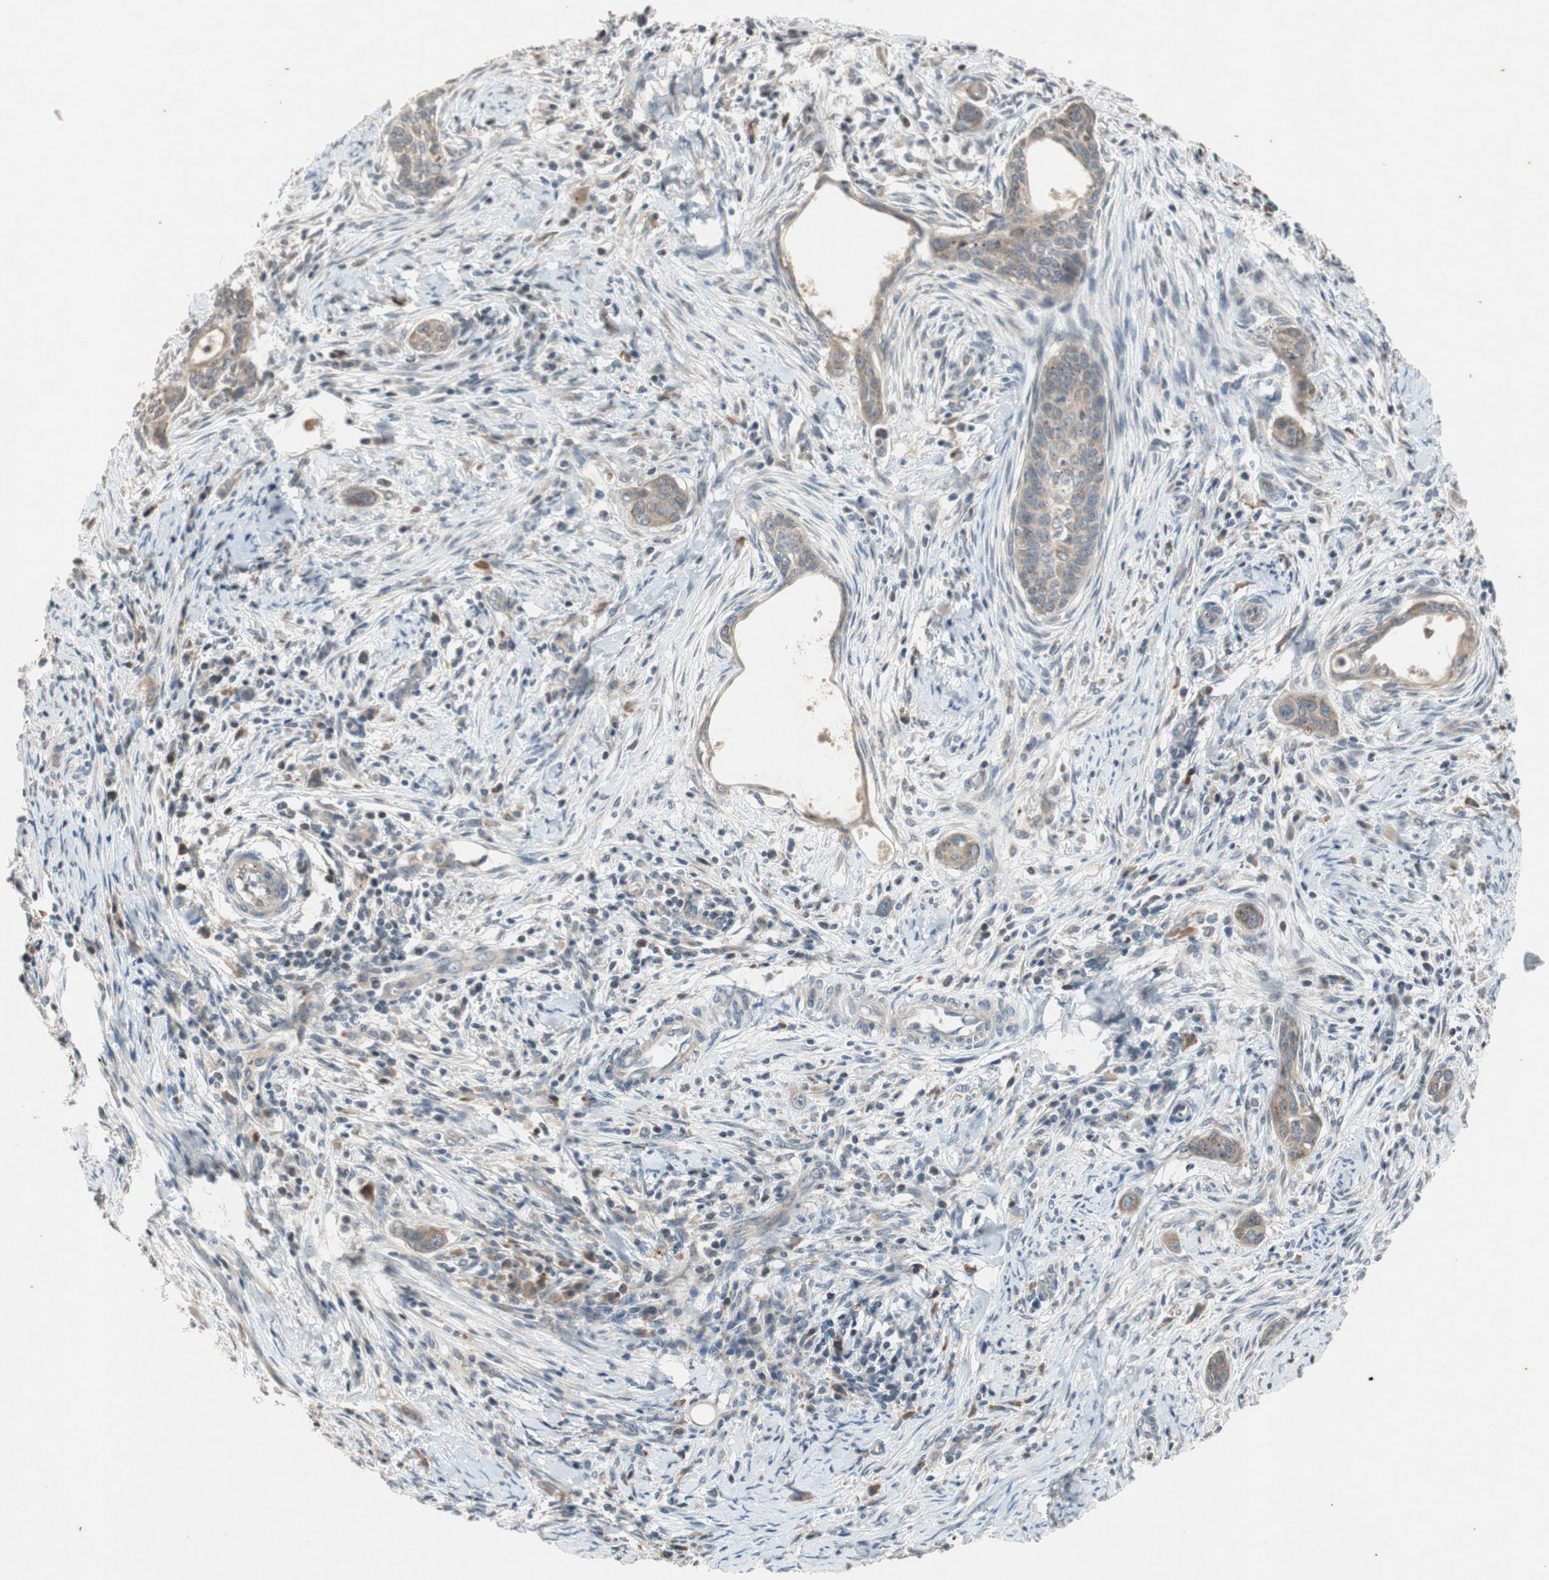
{"staining": {"intensity": "weak", "quantity": ">75%", "location": "cytoplasmic/membranous"}, "tissue": "cervical cancer", "cell_type": "Tumor cells", "image_type": "cancer", "snomed": [{"axis": "morphology", "description": "Squamous cell carcinoma, NOS"}, {"axis": "topography", "description": "Cervix"}], "caption": "The histopathology image displays a brown stain indicating the presence of a protein in the cytoplasmic/membranous of tumor cells in cervical squamous cell carcinoma. Immunohistochemistry stains the protein of interest in brown and the nuclei are stained blue.", "gene": "ATP2C1", "patient": {"sex": "female", "age": 33}}